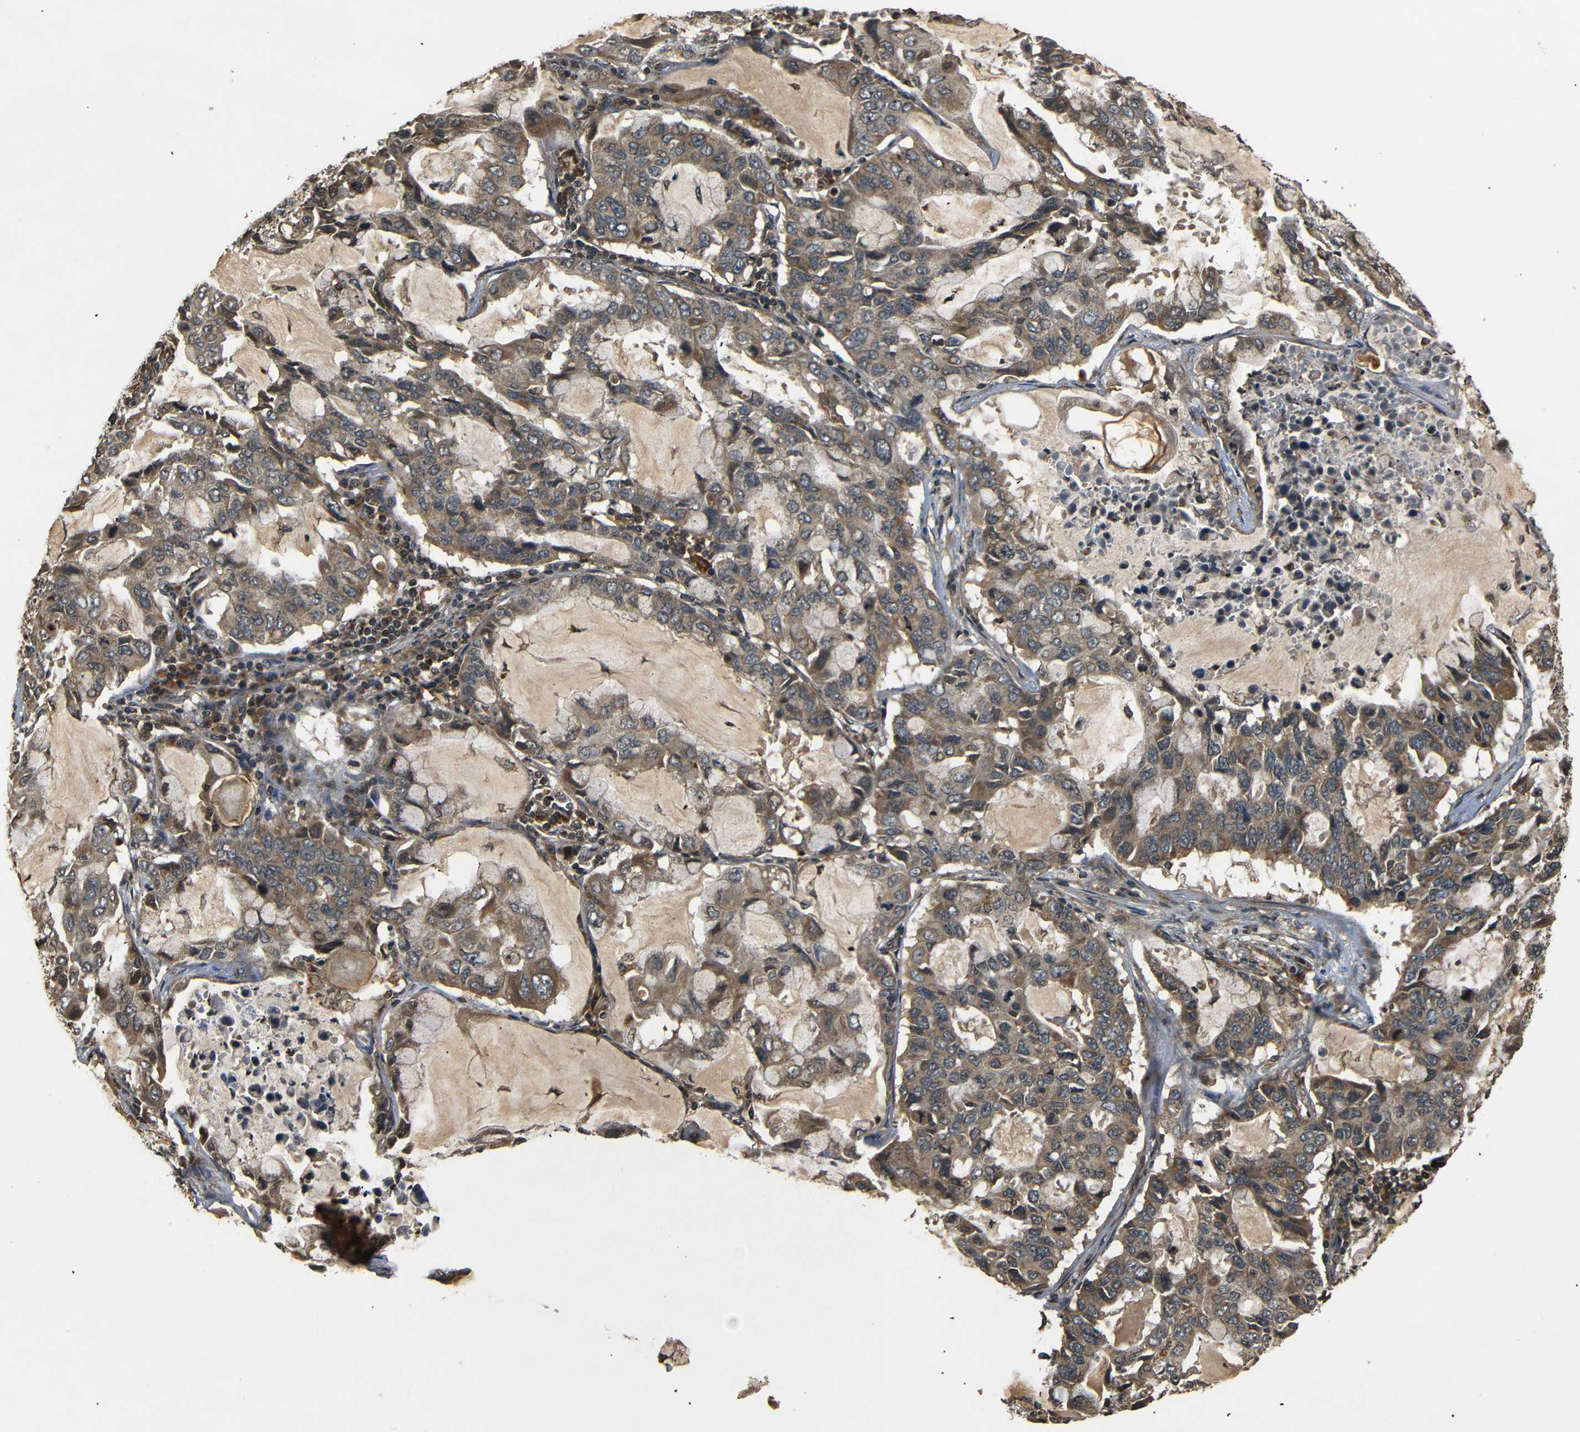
{"staining": {"intensity": "moderate", "quantity": ">75%", "location": "cytoplasmic/membranous"}, "tissue": "lung cancer", "cell_type": "Tumor cells", "image_type": "cancer", "snomed": [{"axis": "morphology", "description": "Adenocarcinoma, NOS"}, {"axis": "topography", "description": "Lung"}], "caption": "A histopathology image of adenocarcinoma (lung) stained for a protein reveals moderate cytoplasmic/membranous brown staining in tumor cells.", "gene": "TANK", "patient": {"sex": "male", "age": 64}}